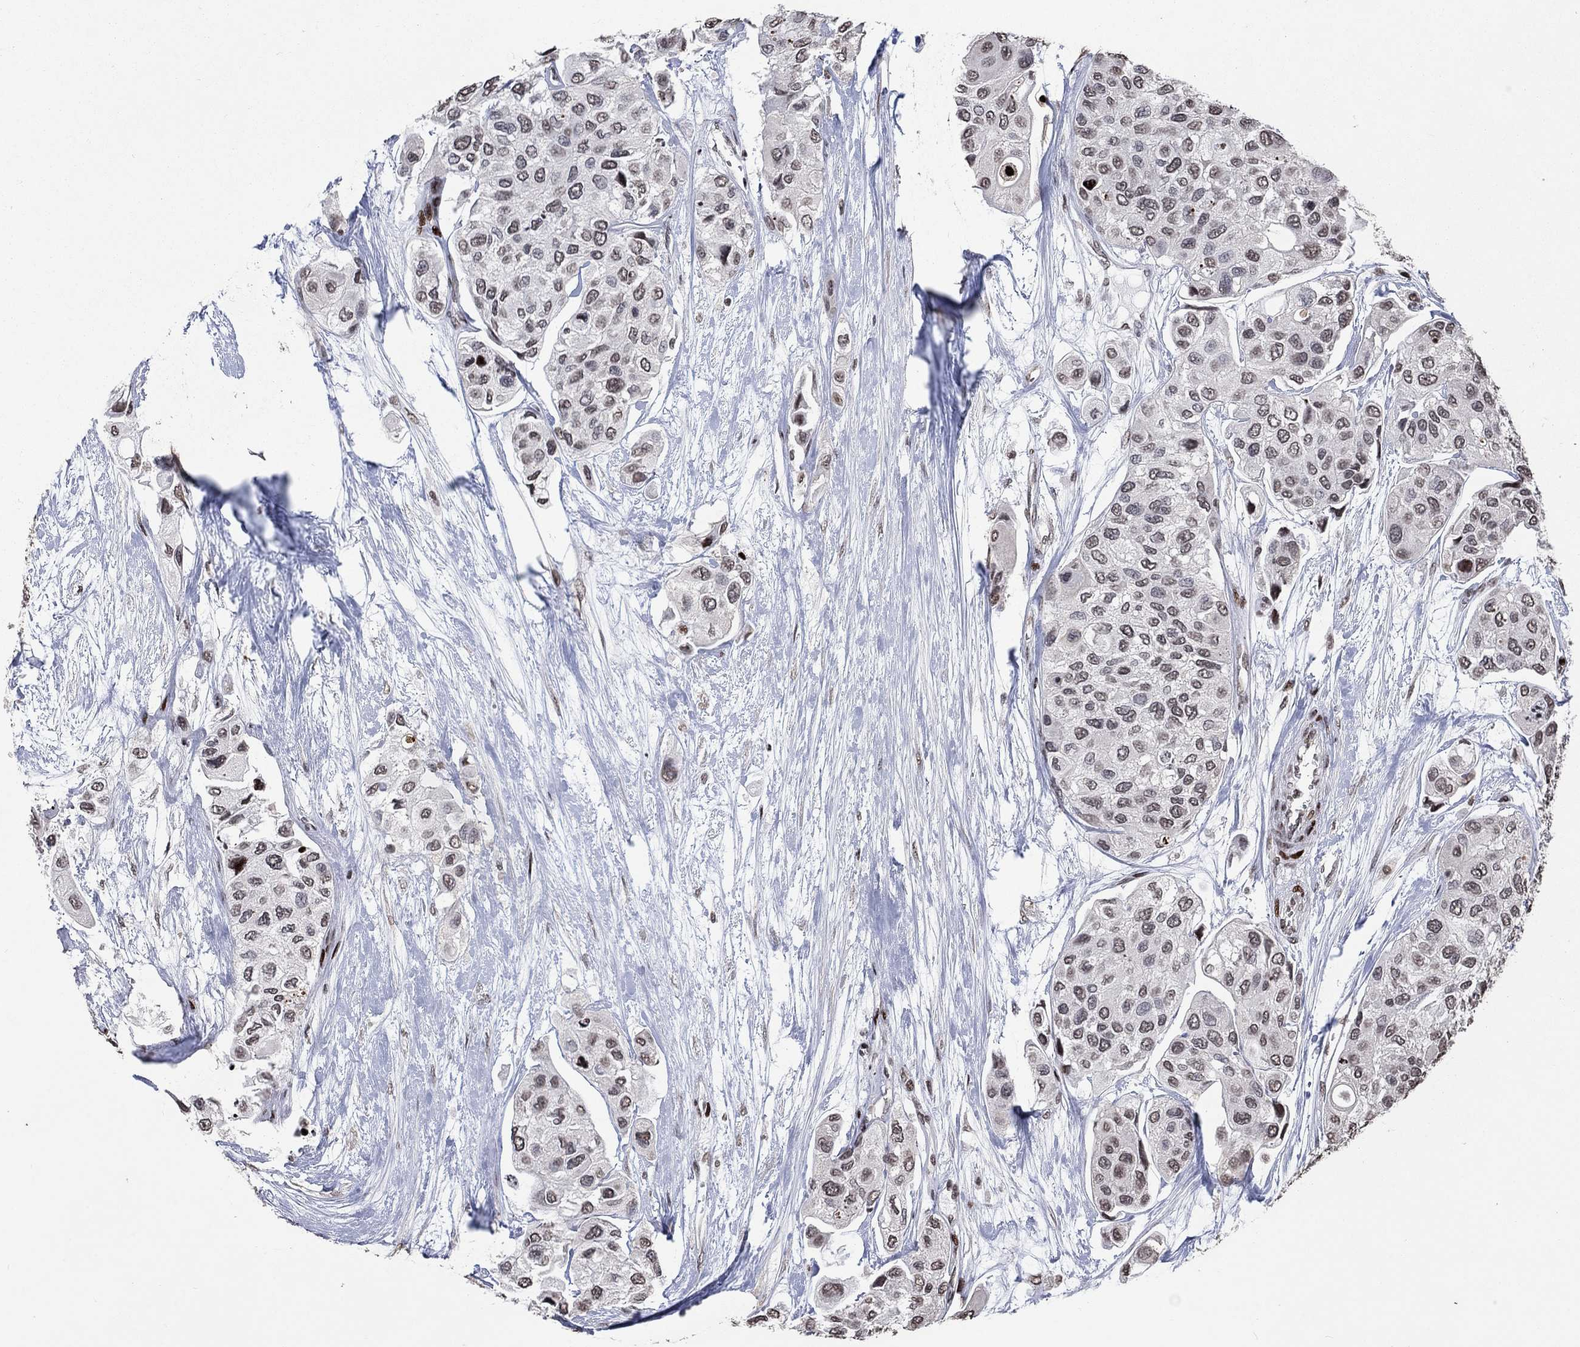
{"staining": {"intensity": "weak", "quantity": "25%-75%", "location": "nuclear"}, "tissue": "urothelial cancer", "cell_type": "Tumor cells", "image_type": "cancer", "snomed": [{"axis": "morphology", "description": "Urothelial carcinoma, High grade"}, {"axis": "topography", "description": "Urinary bladder"}], "caption": "A high-resolution histopathology image shows immunohistochemistry (IHC) staining of urothelial carcinoma (high-grade), which displays weak nuclear positivity in approximately 25%-75% of tumor cells.", "gene": "SRSF3", "patient": {"sex": "male", "age": 77}}